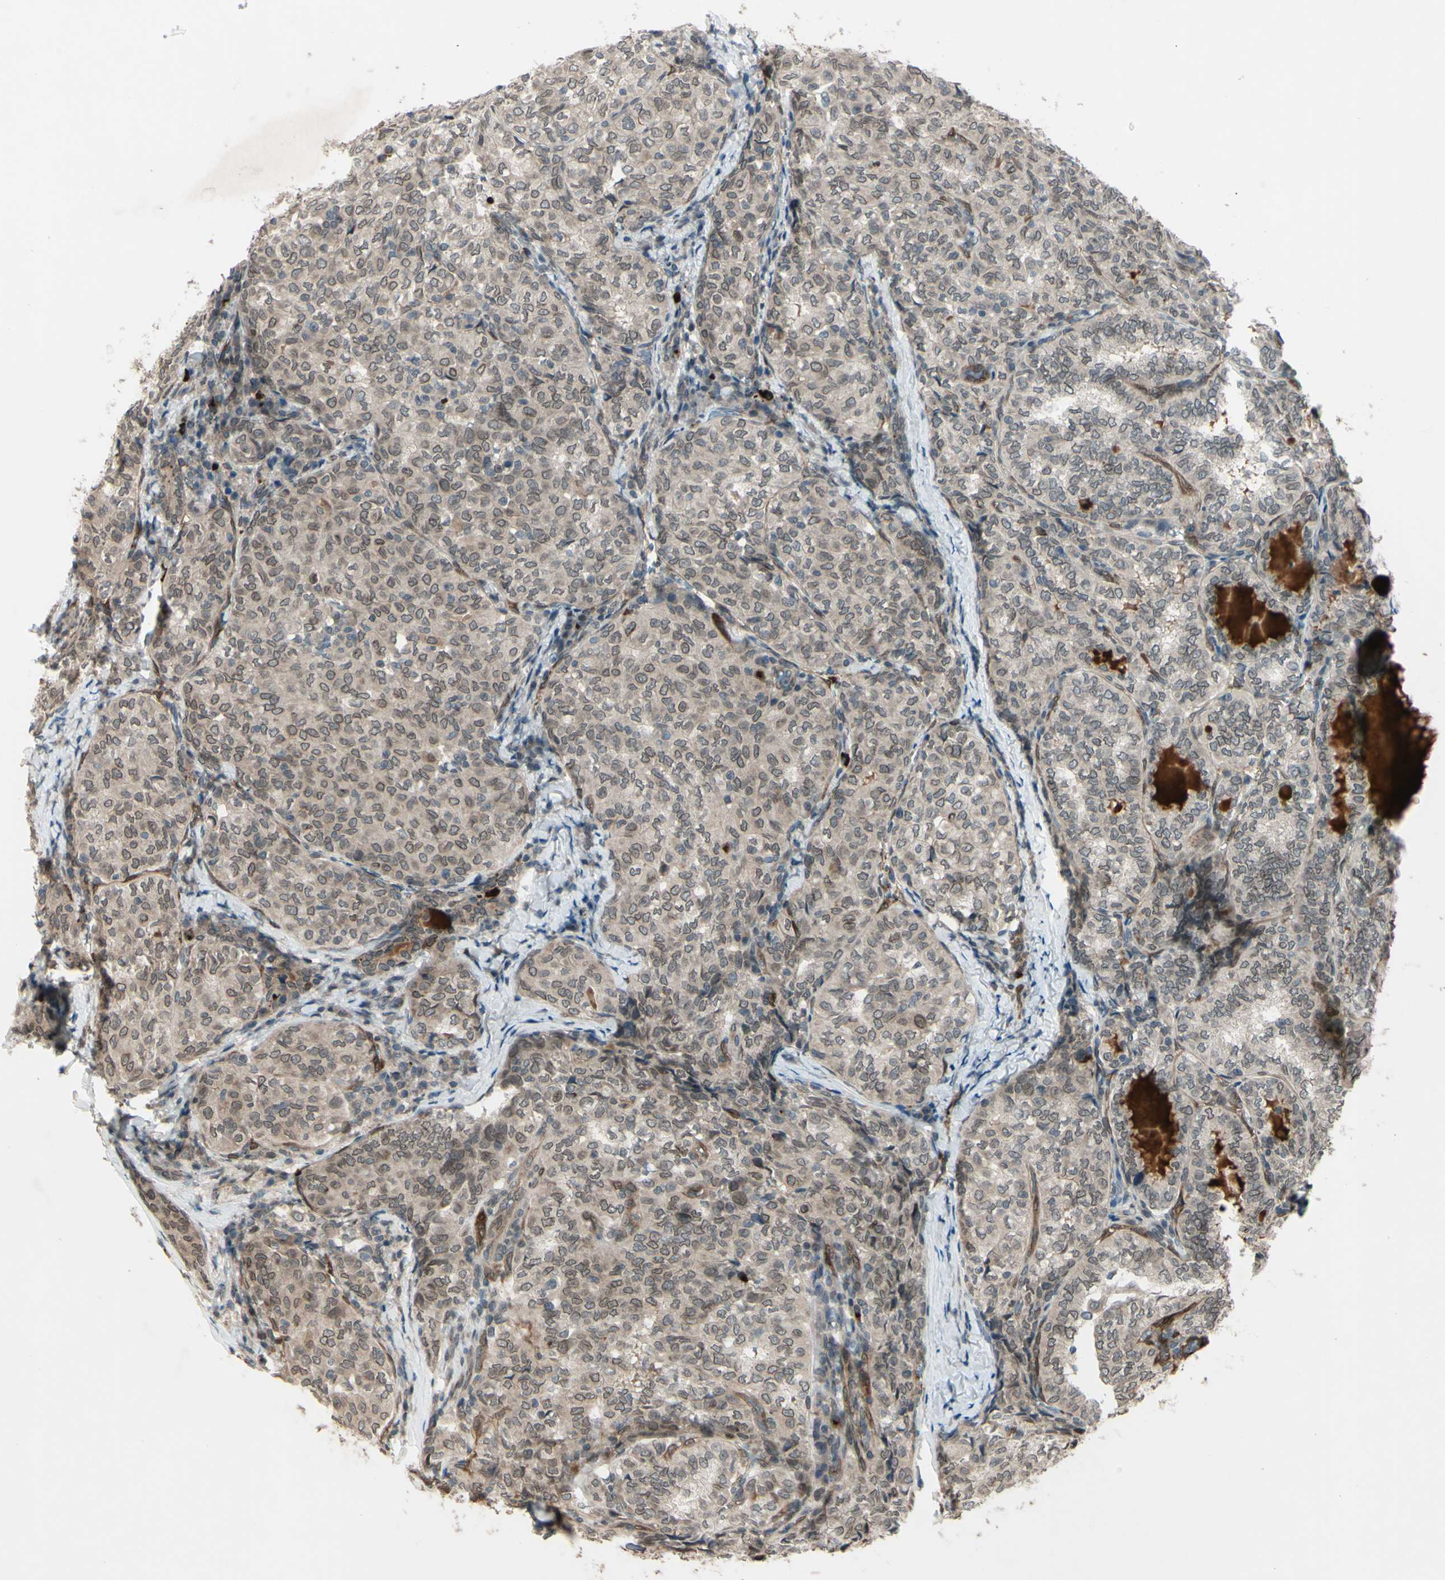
{"staining": {"intensity": "weak", "quantity": ">75%", "location": "cytoplasmic/membranous,nuclear"}, "tissue": "thyroid cancer", "cell_type": "Tumor cells", "image_type": "cancer", "snomed": [{"axis": "morphology", "description": "Normal tissue, NOS"}, {"axis": "morphology", "description": "Papillary adenocarcinoma, NOS"}, {"axis": "topography", "description": "Thyroid gland"}], "caption": "A brown stain labels weak cytoplasmic/membranous and nuclear positivity of a protein in thyroid cancer (papillary adenocarcinoma) tumor cells. (Stains: DAB (3,3'-diaminobenzidine) in brown, nuclei in blue, Microscopy: brightfield microscopy at high magnification).", "gene": "MLF2", "patient": {"sex": "female", "age": 30}}